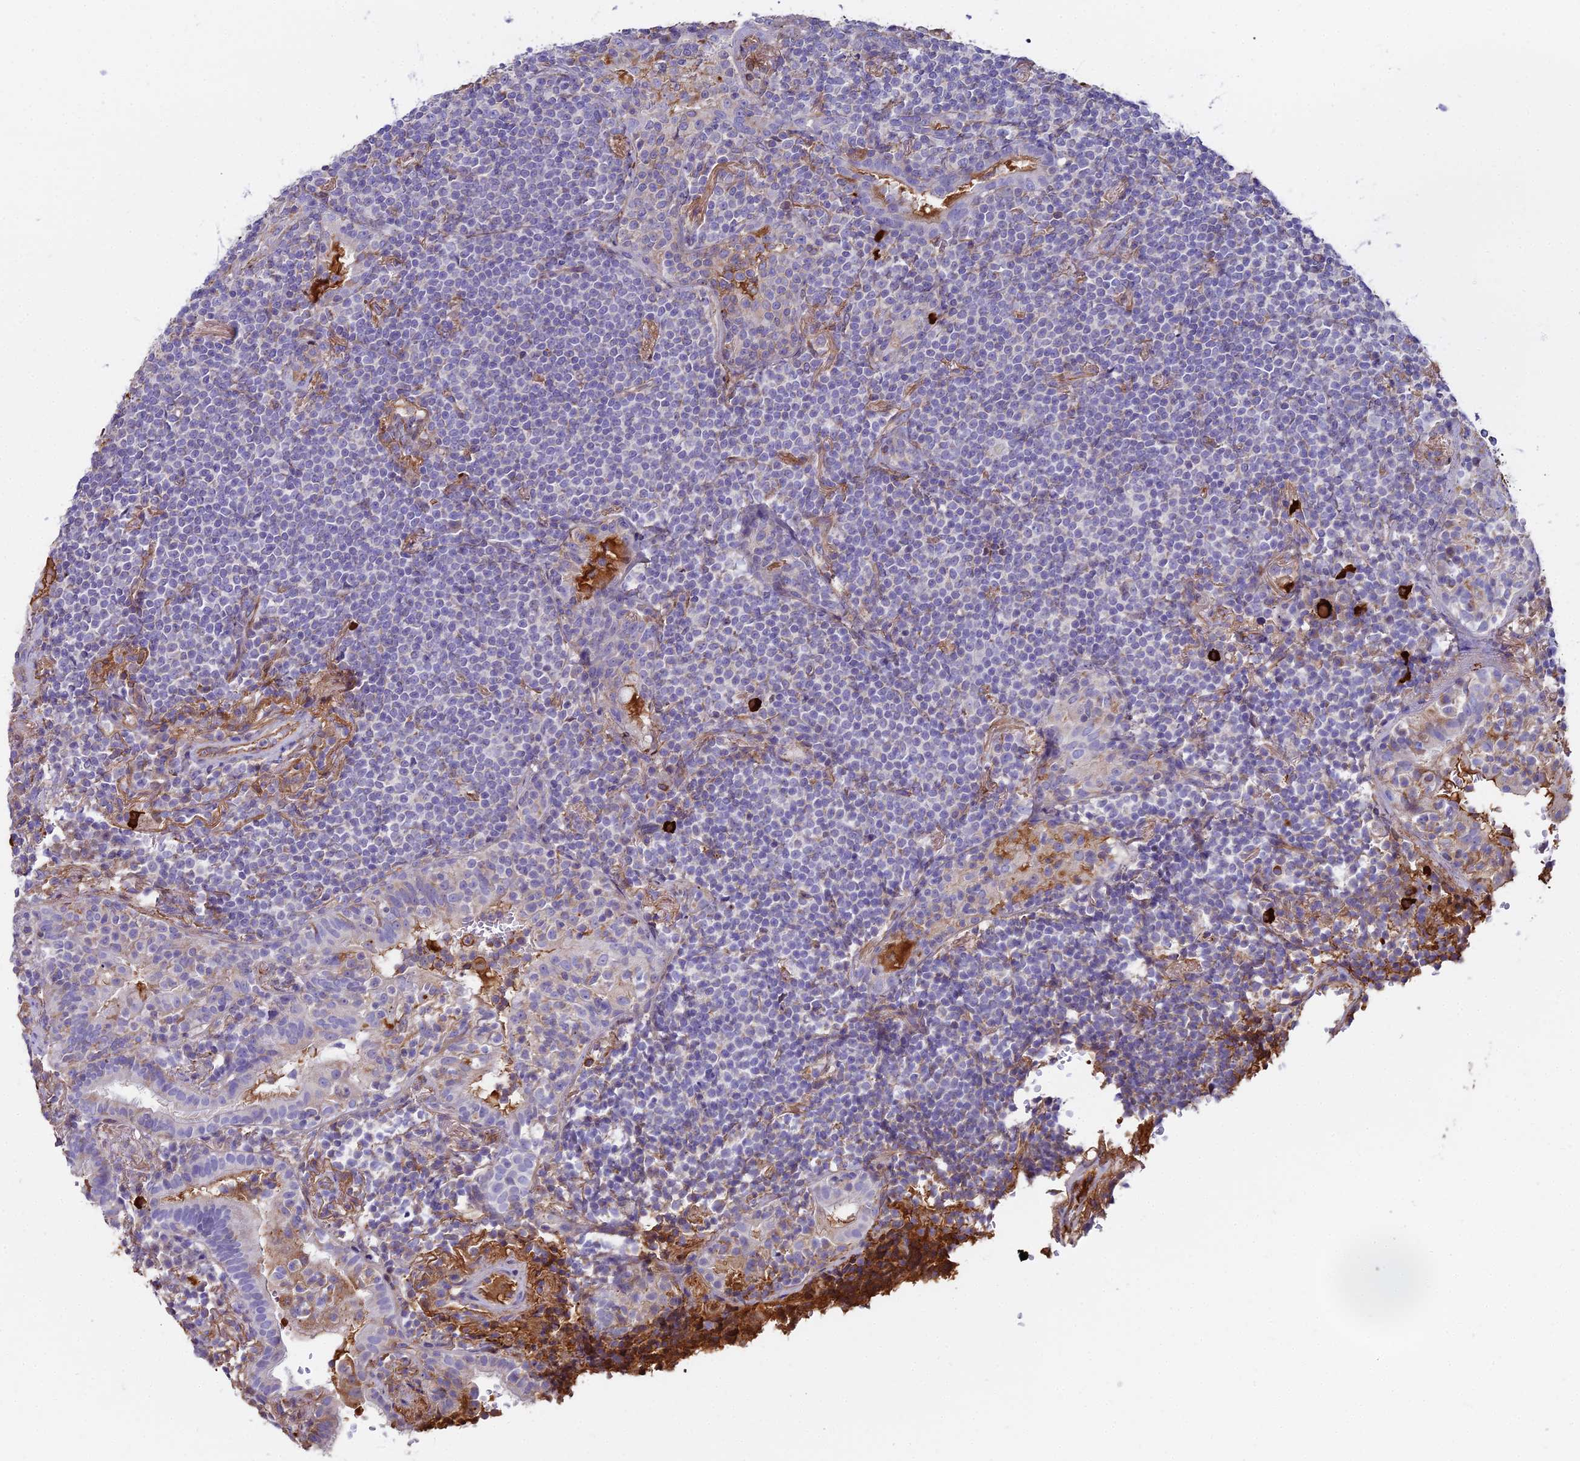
{"staining": {"intensity": "negative", "quantity": "none", "location": "none"}, "tissue": "lymphoma", "cell_type": "Tumor cells", "image_type": "cancer", "snomed": [{"axis": "morphology", "description": "Malignant lymphoma, non-Hodgkin's type, Low grade"}, {"axis": "topography", "description": "Lung"}], "caption": "Protein analysis of lymphoma demonstrates no significant staining in tumor cells. (Immunohistochemistry, brightfield microscopy, high magnification).", "gene": "BEX4", "patient": {"sex": "female", "age": 71}}